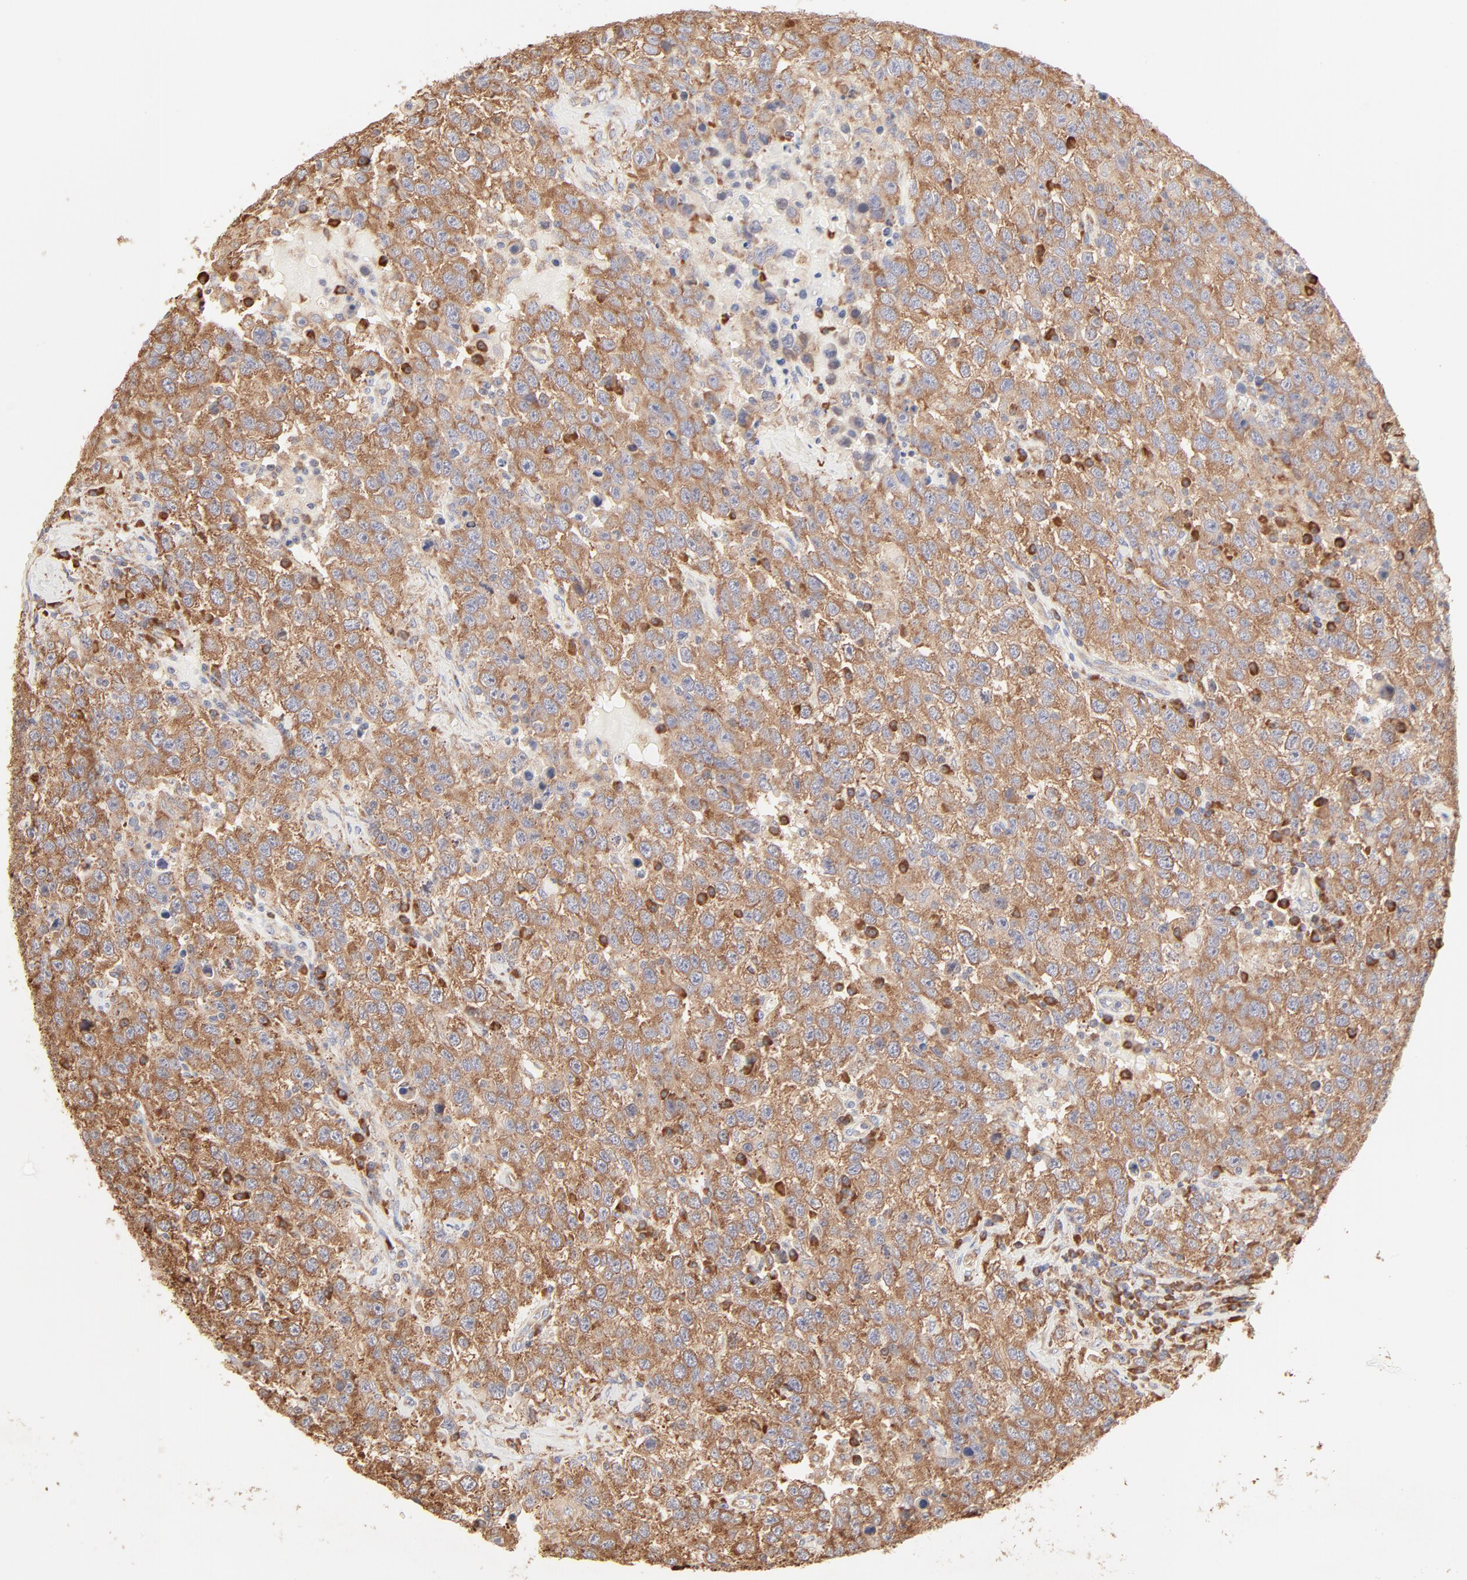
{"staining": {"intensity": "moderate", "quantity": ">75%", "location": "cytoplasmic/membranous"}, "tissue": "testis cancer", "cell_type": "Tumor cells", "image_type": "cancer", "snomed": [{"axis": "morphology", "description": "Seminoma, NOS"}, {"axis": "topography", "description": "Testis"}], "caption": "There is medium levels of moderate cytoplasmic/membranous staining in tumor cells of testis cancer (seminoma), as demonstrated by immunohistochemical staining (brown color).", "gene": "RPS20", "patient": {"sex": "male", "age": 41}}